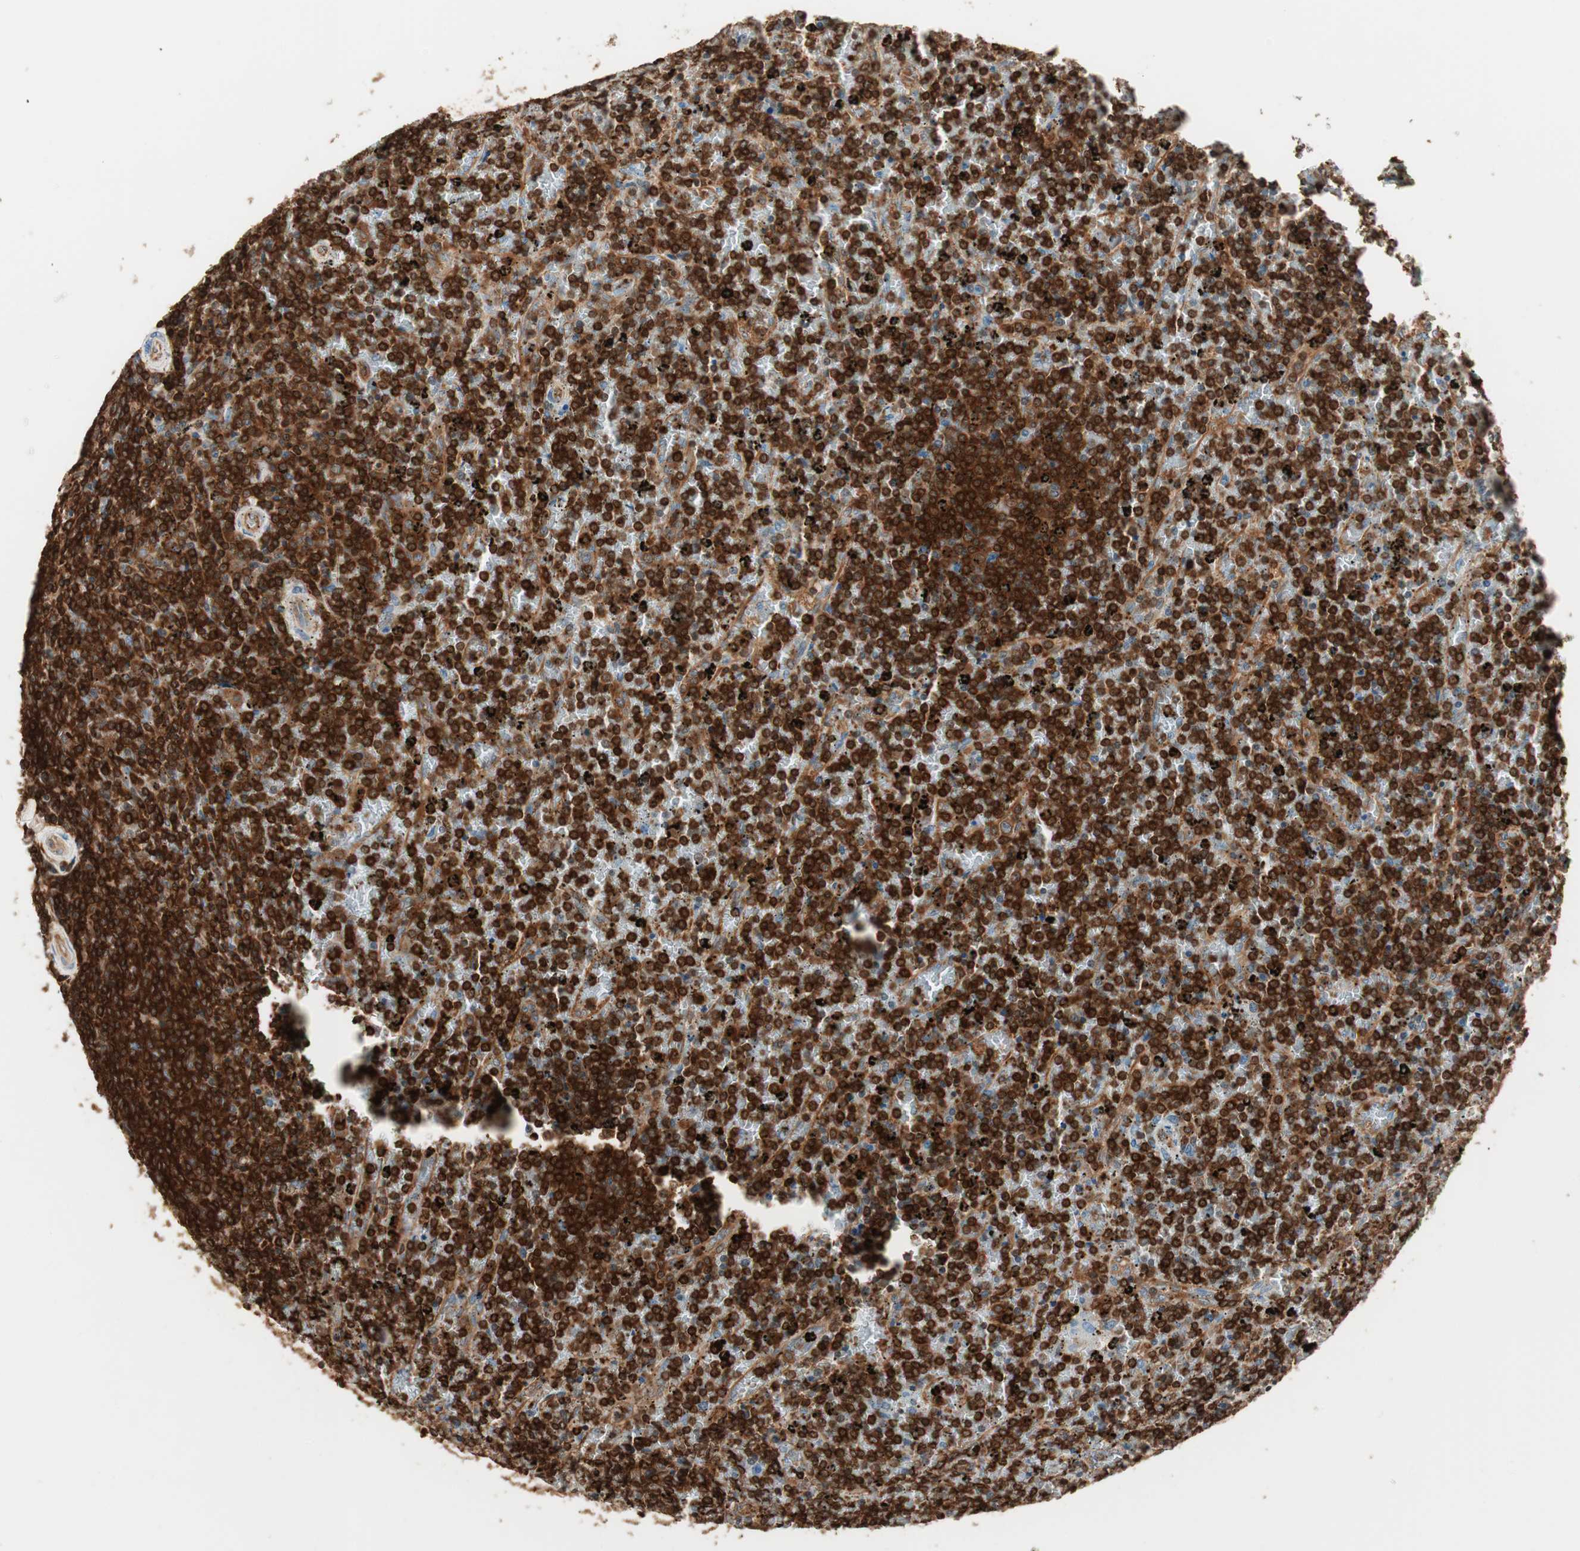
{"staining": {"intensity": "strong", "quantity": ">75%", "location": "cytoplasmic/membranous"}, "tissue": "lymphoma", "cell_type": "Tumor cells", "image_type": "cancer", "snomed": [{"axis": "morphology", "description": "Malignant lymphoma, non-Hodgkin's type, Low grade"}, {"axis": "topography", "description": "Spleen"}], "caption": "Brown immunohistochemical staining in human malignant lymphoma, non-Hodgkin's type (low-grade) exhibits strong cytoplasmic/membranous expression in about >75% of tumor cells. (brown staining indicates protein expression, while blue staining denotes nuclei).", "gene": "CRLF3", "patient": {"sex": "female", "age": 77}}